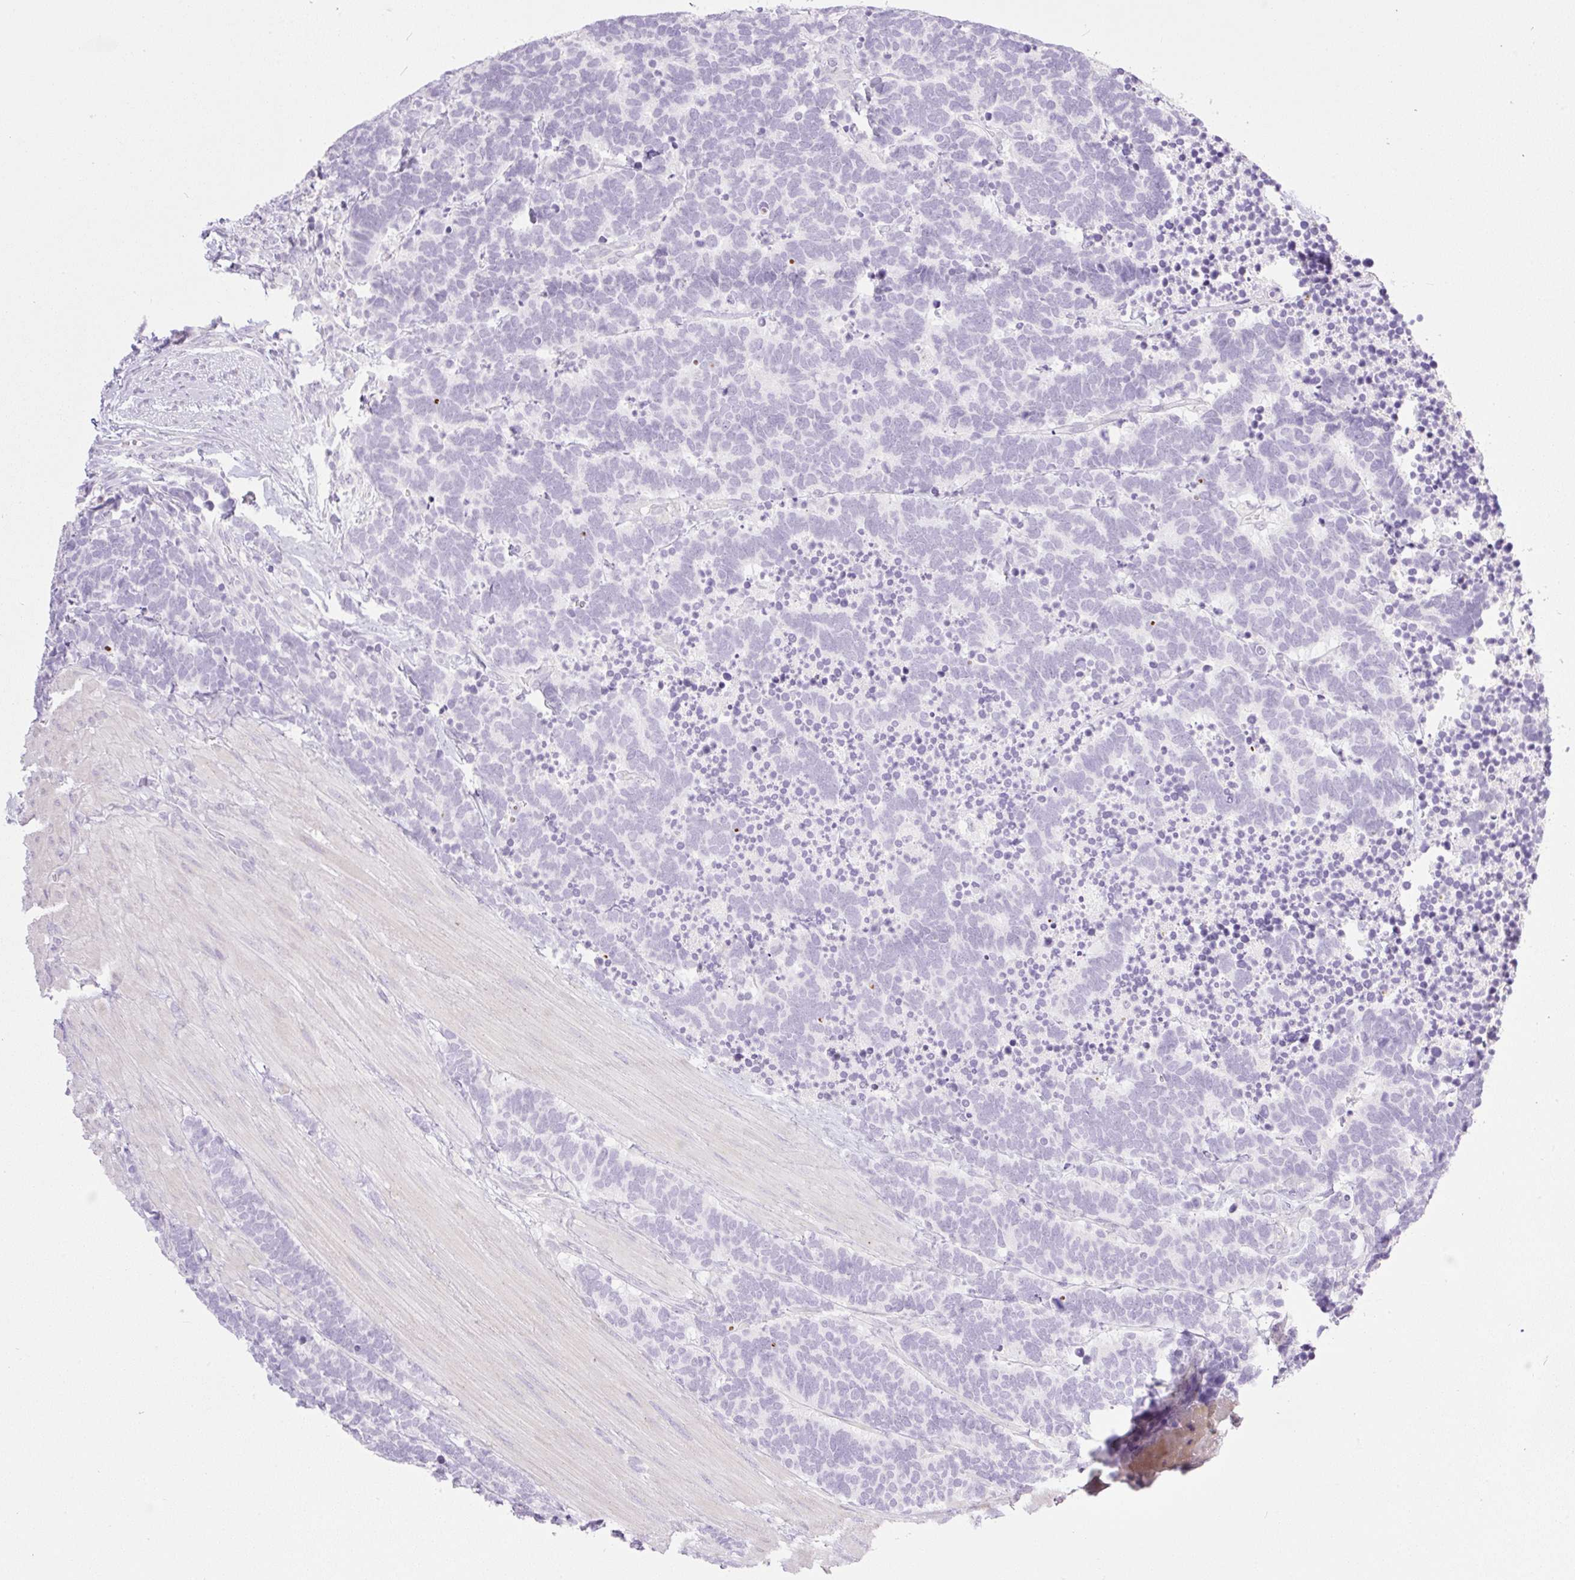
{"staining": {"intensity": "negative", "quantity": "none", "location": "none"}, "tissue": "carcinoid", "cell_type": "Tumor cells", "image_type": "cancer", "snomed": [{"axis": "morphology", "description": "Carcinoma, NOS"}, {"axis": "morphology", "description": "Carcinoid, malignant, NOS"}, {"axis": "topography", "description": "Urinary bladder"}], "caption": "High magnification brightfield microscopy of malignant carcinoid stained with DAB (3,3'-diaminobenzidine) (brown) and counterstained with hematoxylin (blue): tumor cells show no significant staining.", "gene": "MIA2", "patient": {"sex": "male", "age": 57}}